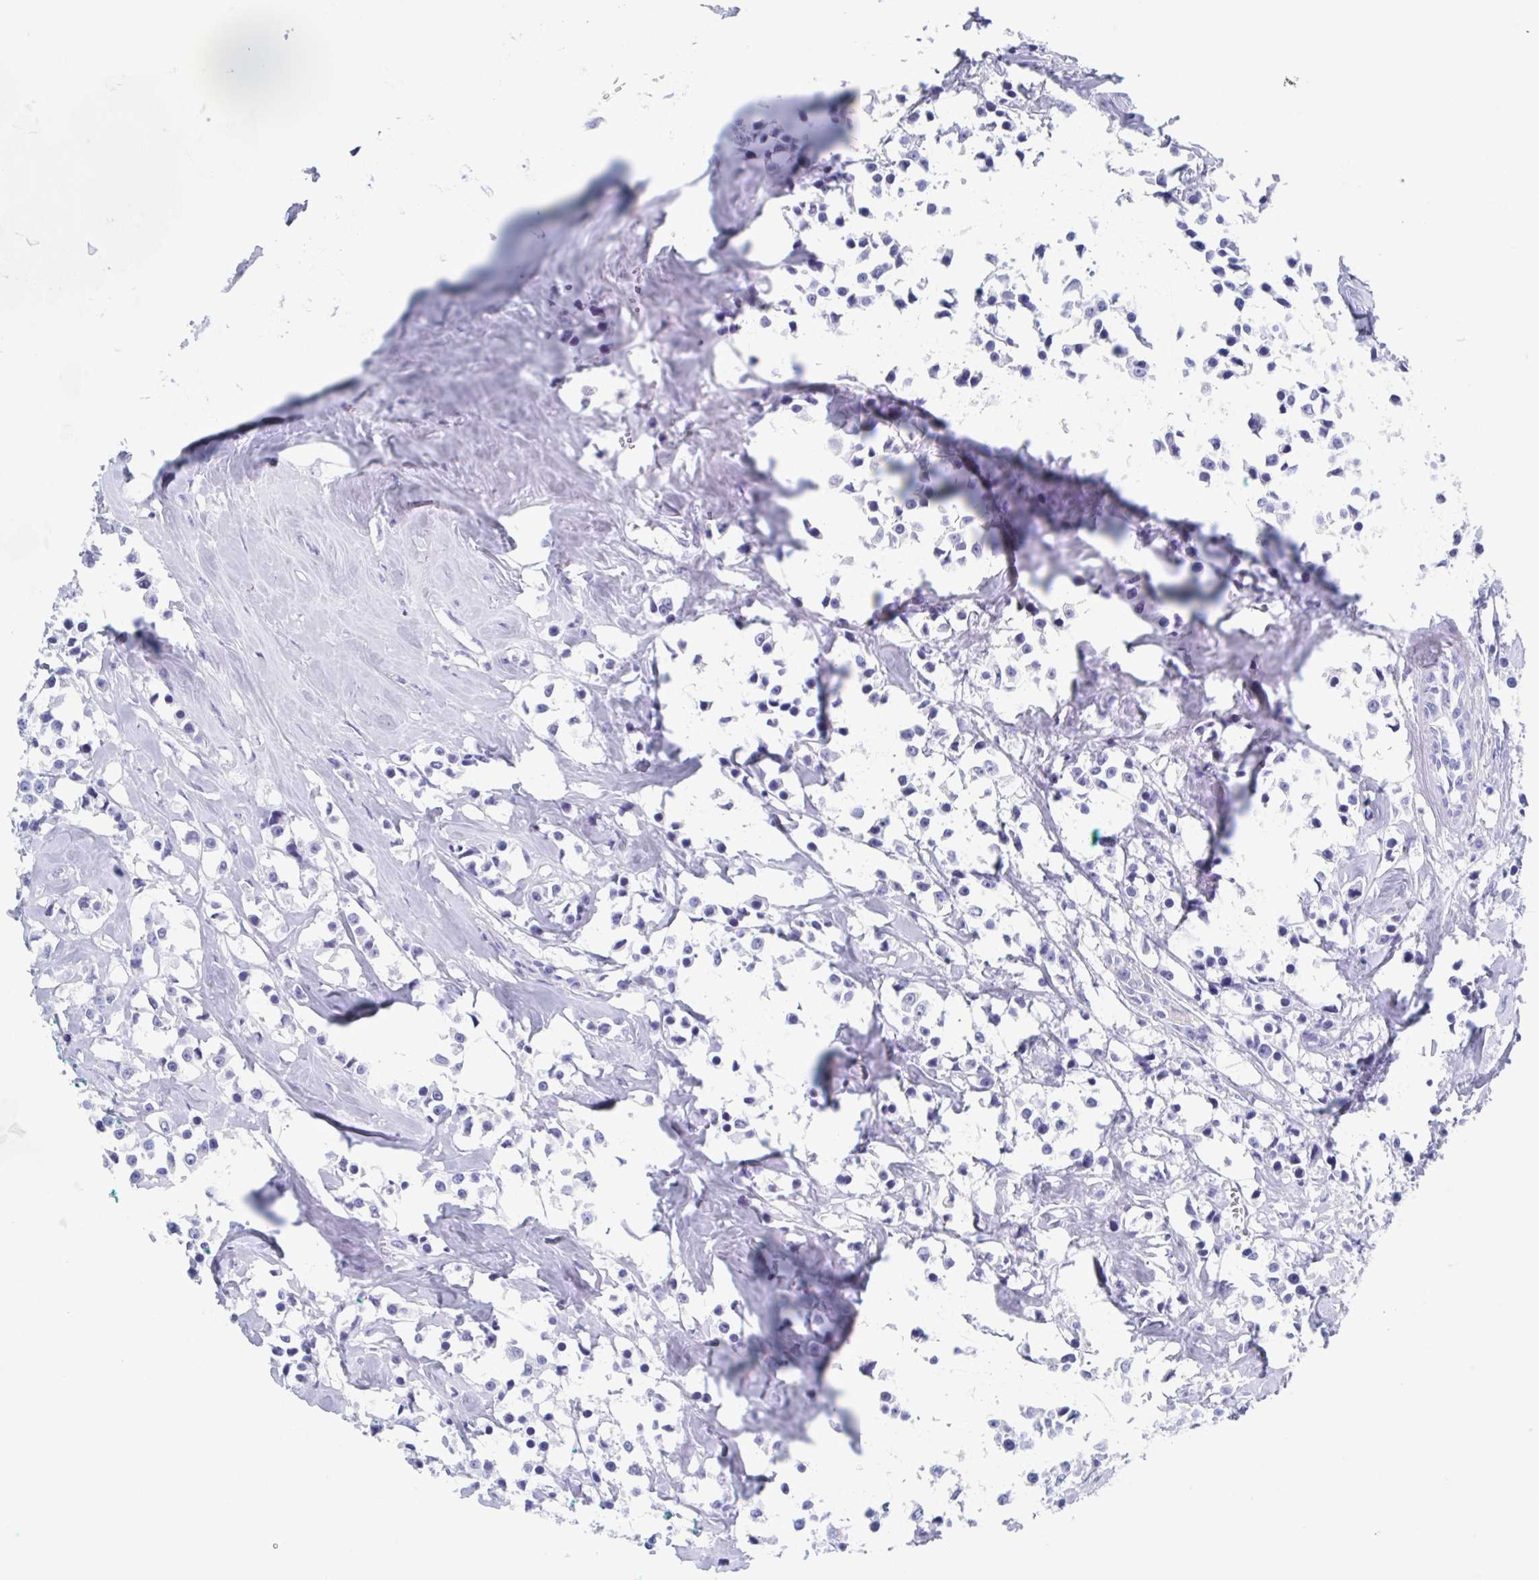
{"staining": {"intensity": "negative", "quantity": "none", "location": "none"}, "tissue": "breast cancer", "cell_type": "Tumor cells", "image_type": "cancer", "snomed": [{"axis": "morphology", "description": "Duct carcinoma"}, {"axis": "topography", "description": "Breast"}], "caption": "Breast cancer was stained to show a protein in brown. There is no significant positivity in tumor cells. (DAB immunohistochemistry visualized using brightfield microscopy, high magnification).", "gene": "C10orf53", "patient": {"sex": "female", "age": 80}}